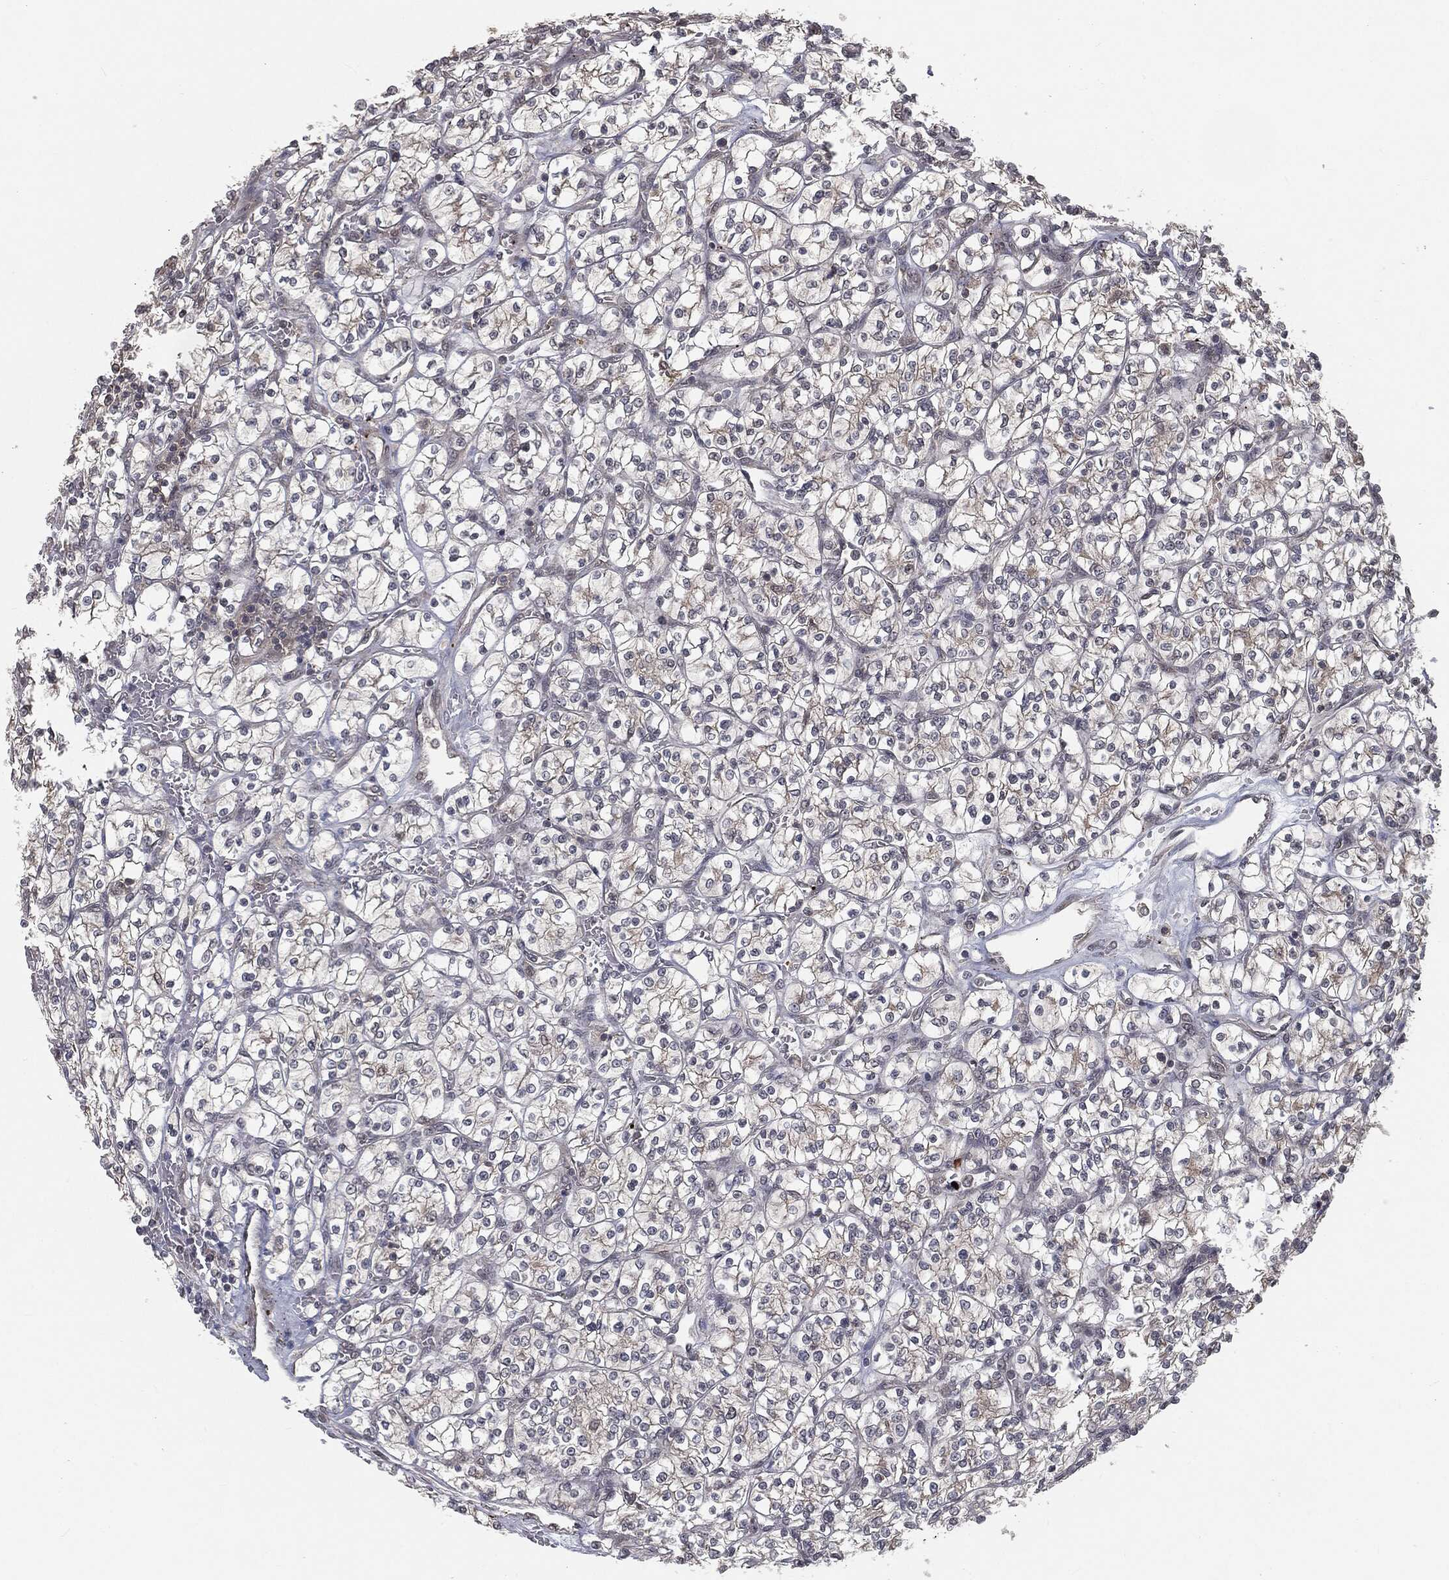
{"staining": {"intensity": "weak", "quantity": "<25%", "location": "cytoplasmic/membranous"}, "tissue": "renal cancer", "cell_type": "Tumor cells", "image_type": "cancer", "snomed": [{"axis": "morphology", "description": "Adenocarcinoma, NOS"}, {"axis": "topography", "description": "Kidney"}], "caption": "Tumor cells are negative for protein expression in human renal adenocarcinoma. The staining is performed using DAB (3,3'-diaminobenzidine) brown chromogen with nuclei counter-stained in using hematoxylin.", "gene": "FBXO7", "patient": {"sex": "female", "age": 64}}